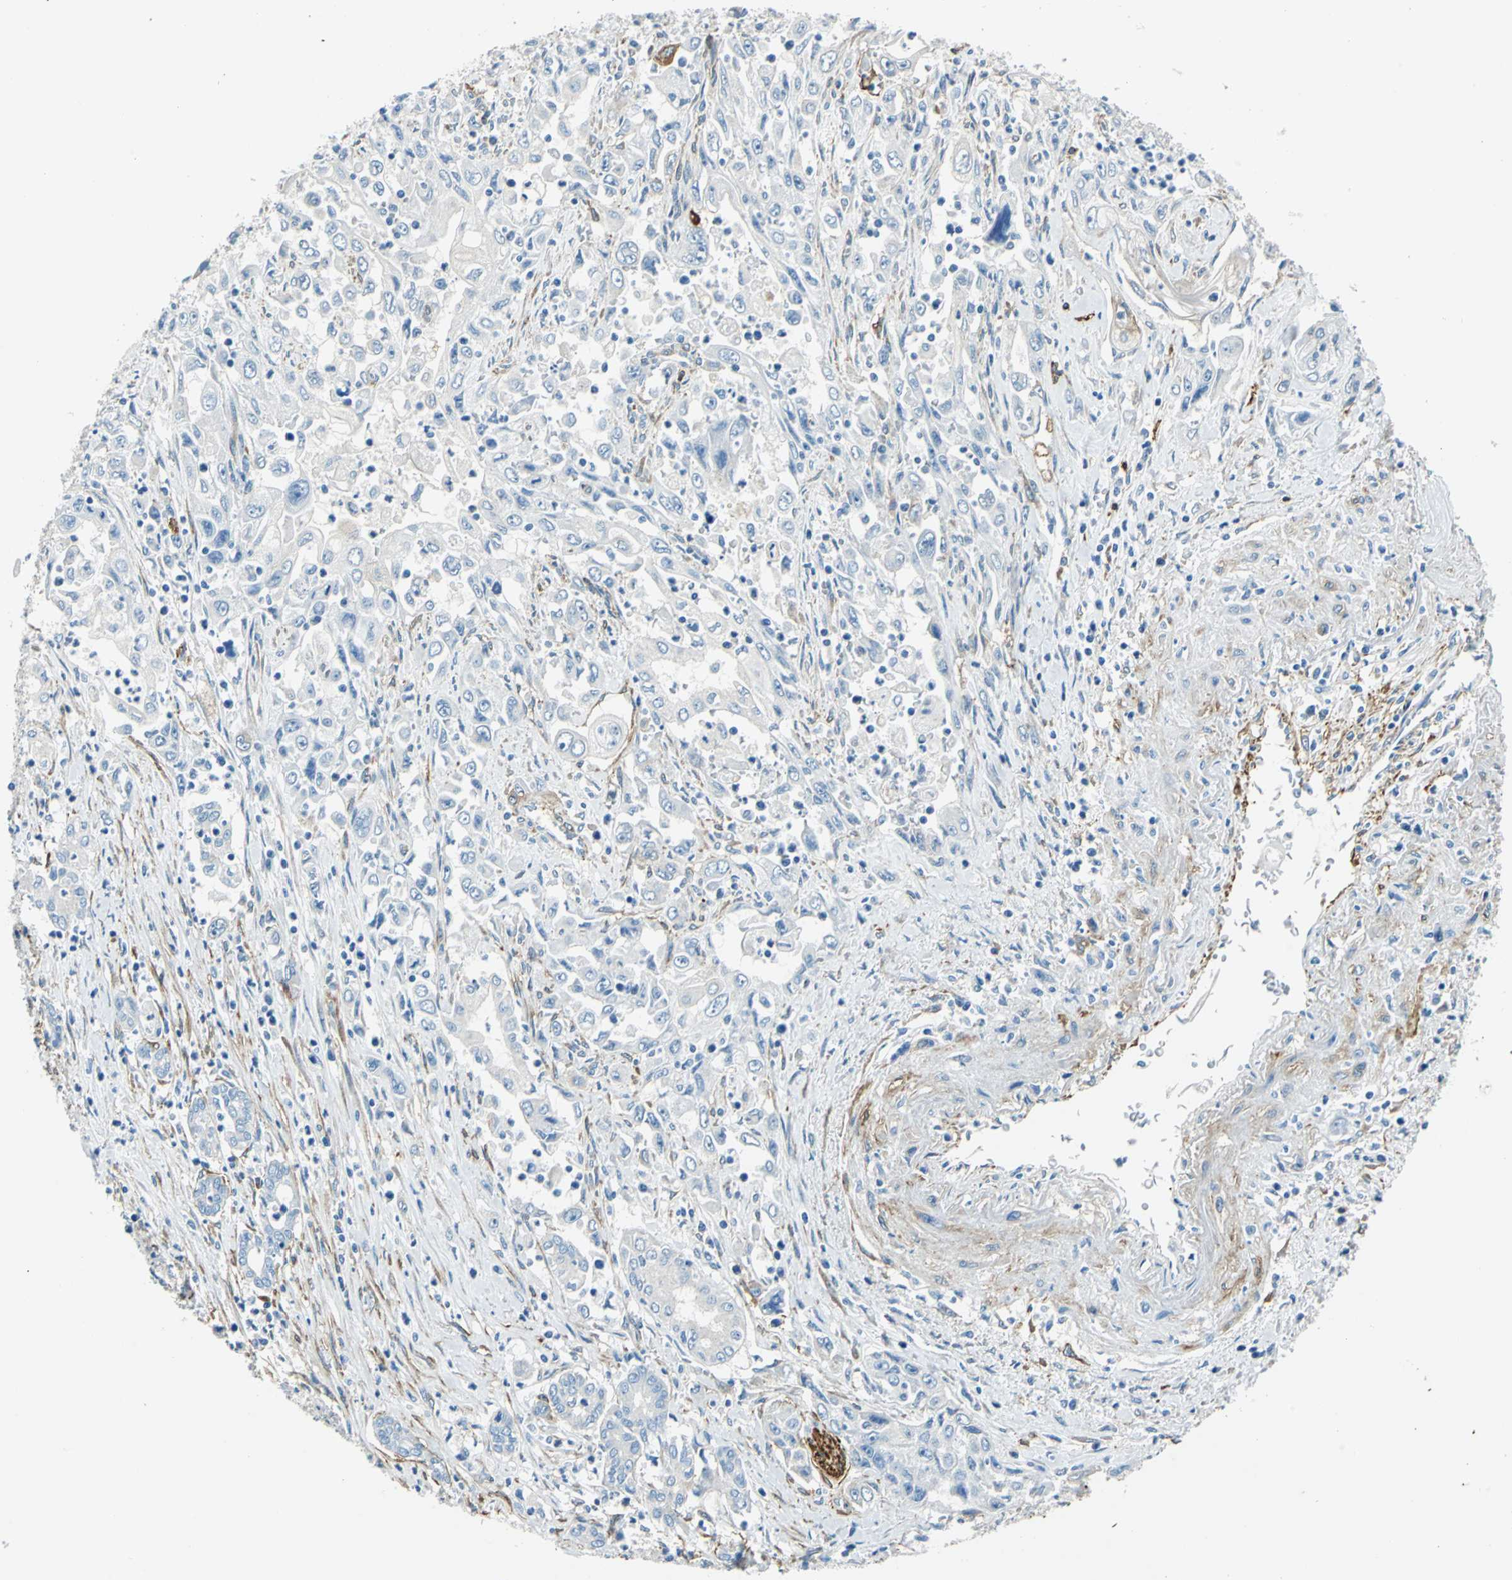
{"staining": {"intensity": "negative", "quantity": "none", "location": "none"}, "tissue": "pancreatic cancer", "cell_type": "Tumor cells", "image_type": "cancer", "snomed": [{"axis": "morphology", "description": "Adenocarcinoma, NOS"}, {"axis": "topography", "description": "Pancreas"}], "caption": "Photomicrograph shows no protein staining in tumor cells of pancreatic cancer (adenocarcinoma) tissue.", "gene": "AKAP12", "patient": {"sex": "male", "age": 70}}